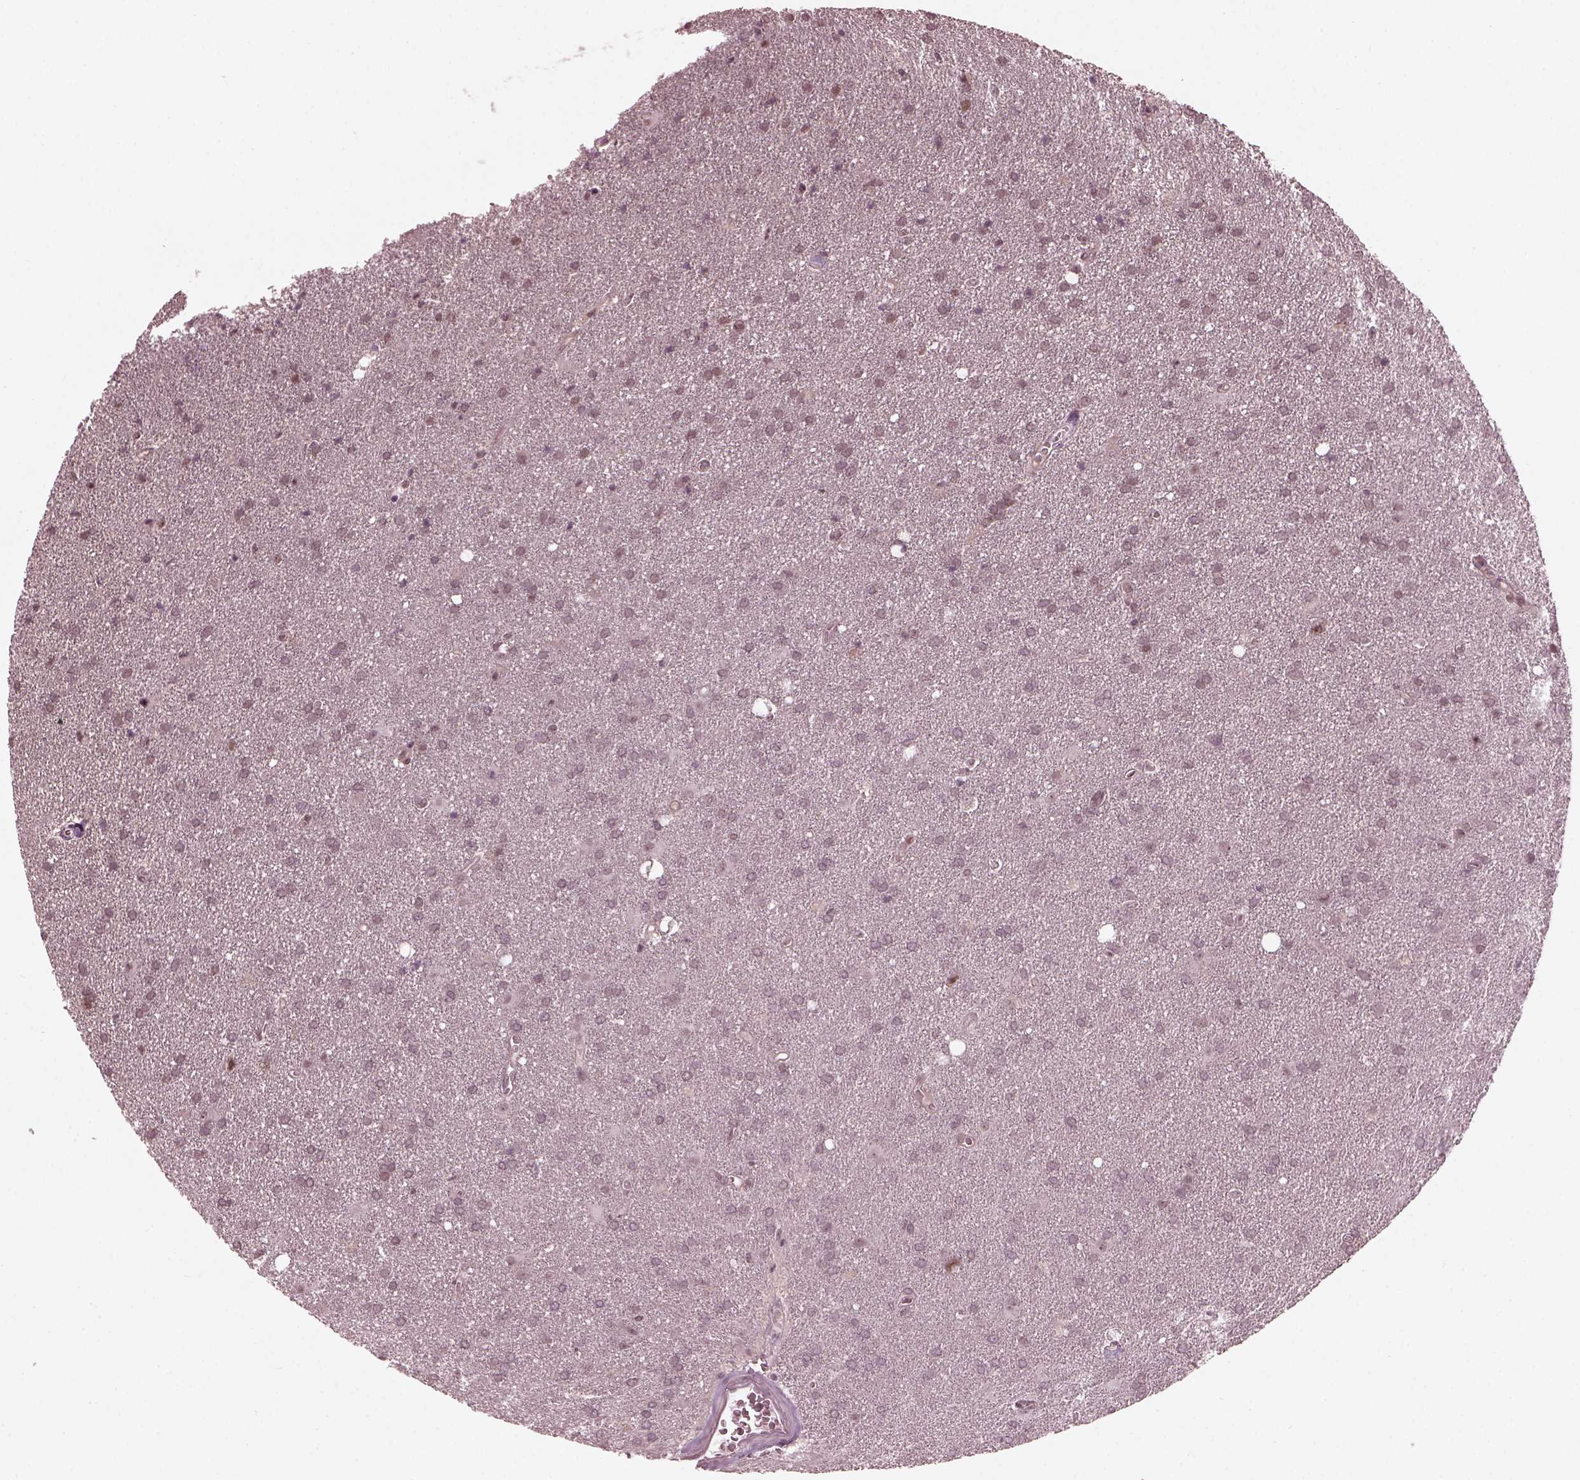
{"staining": {"intensity": "negative", "quantity": "none", "location": "none"}, "tissue": "glioma", "cell_type": "Tumor cells", "image_type": "cancer", "snomed": [{"axis": "morphology", "description": "Glioma, malignant, Low grade"}, {"axis": "topography", "description": "Brain"}], "caption": "A micrograph of human malignant low-grade glioma is negative for staining in tumor cells.", "gene": "TRIB3", "patient": {"sex": "male", "age": 58}}